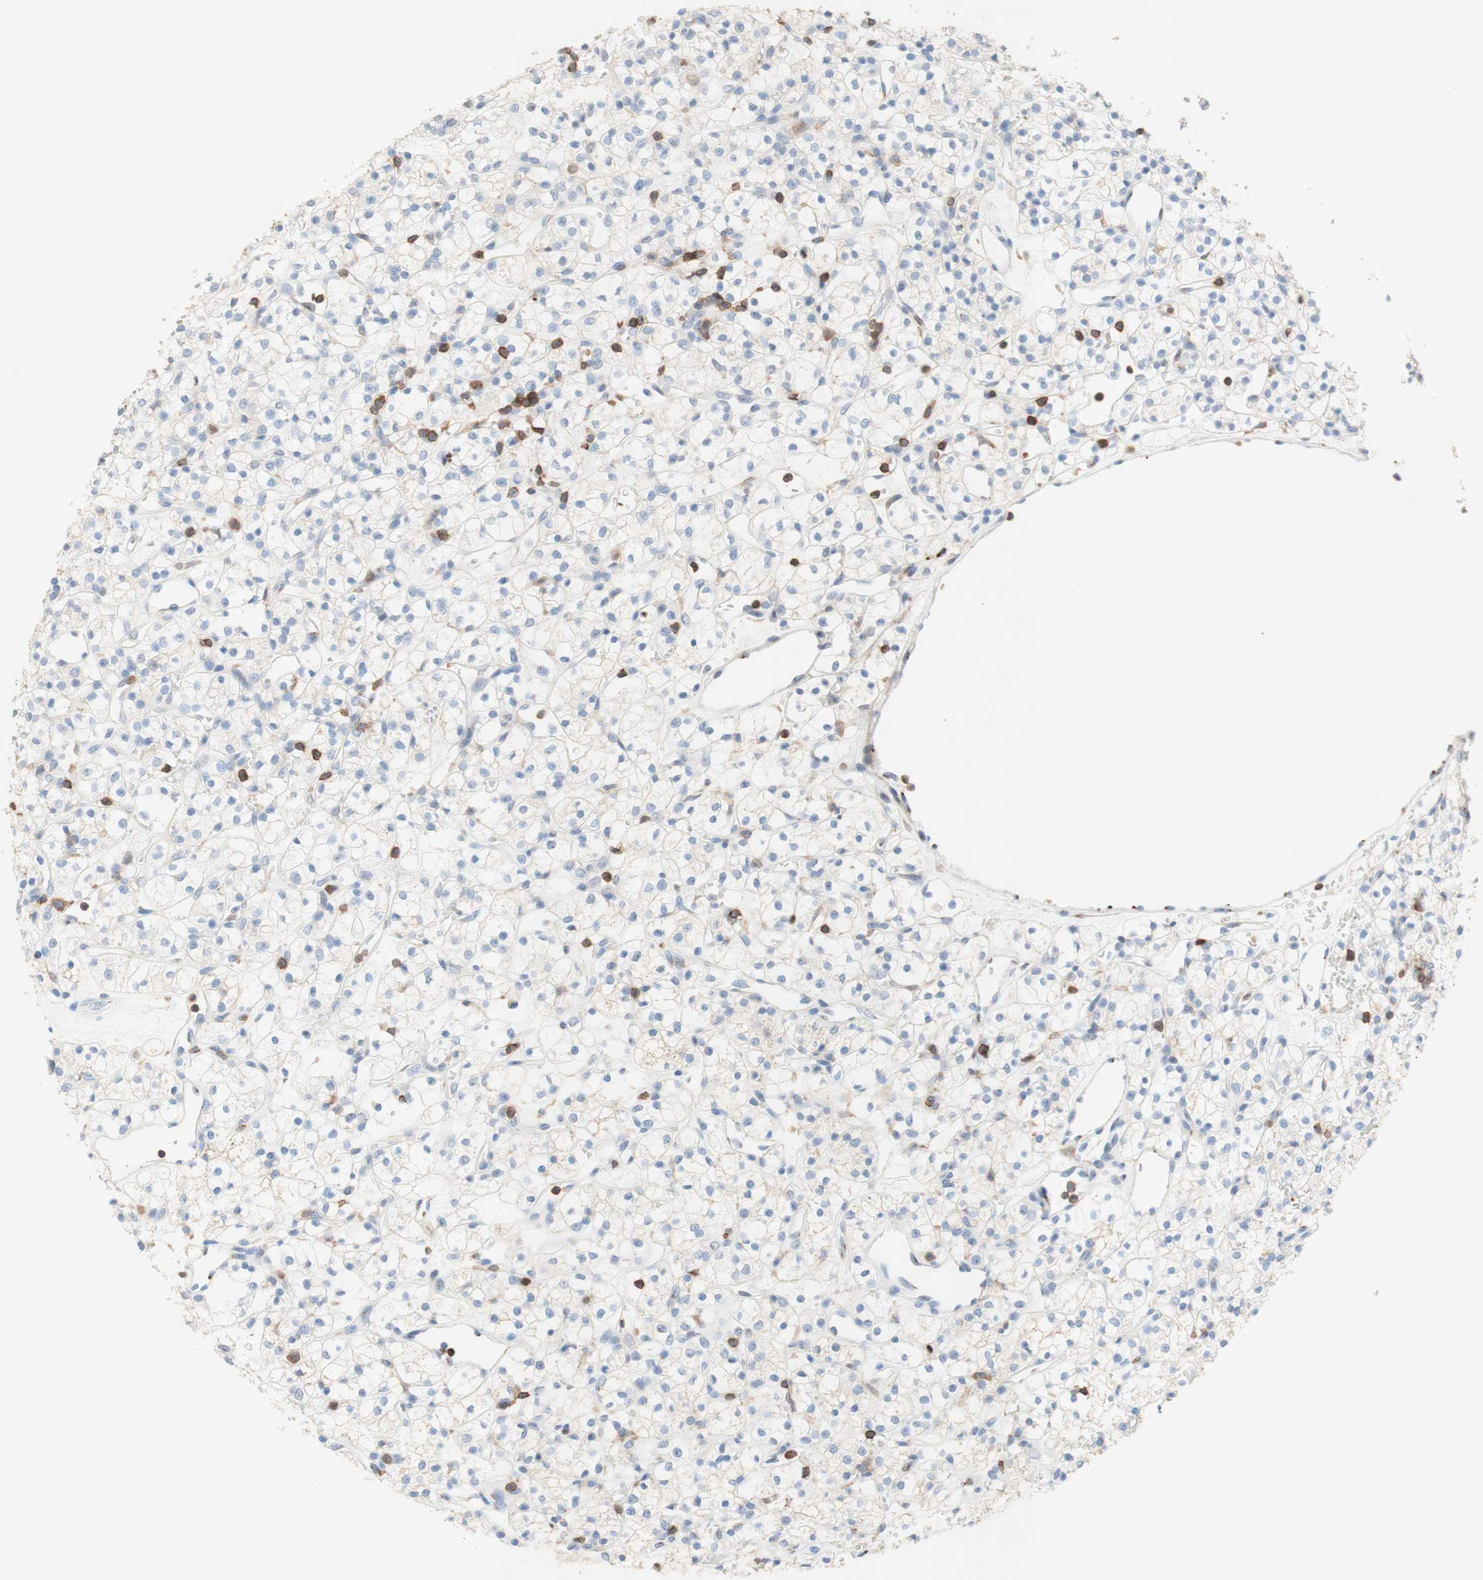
{"staining": {"intensity": "negative", "quantity": "none", "location": "none"}, "tissue": "renal cancer", "cell_type": "Tumor cells", "image_type": "cancer", "snomed": [{"axis": "morphology", "description": "Adenocarcinoma, NOS"}, {"axis": "topography", "description": "Kidney"}], "caption": "This is a micrograph of immunohistochemistry (IHC) staining of renal cancer (adenocarcinoma), which shows no positivity in tumor cells.", "gene": "SPINK6", "patient": {"sex": "female", "age": 60}}